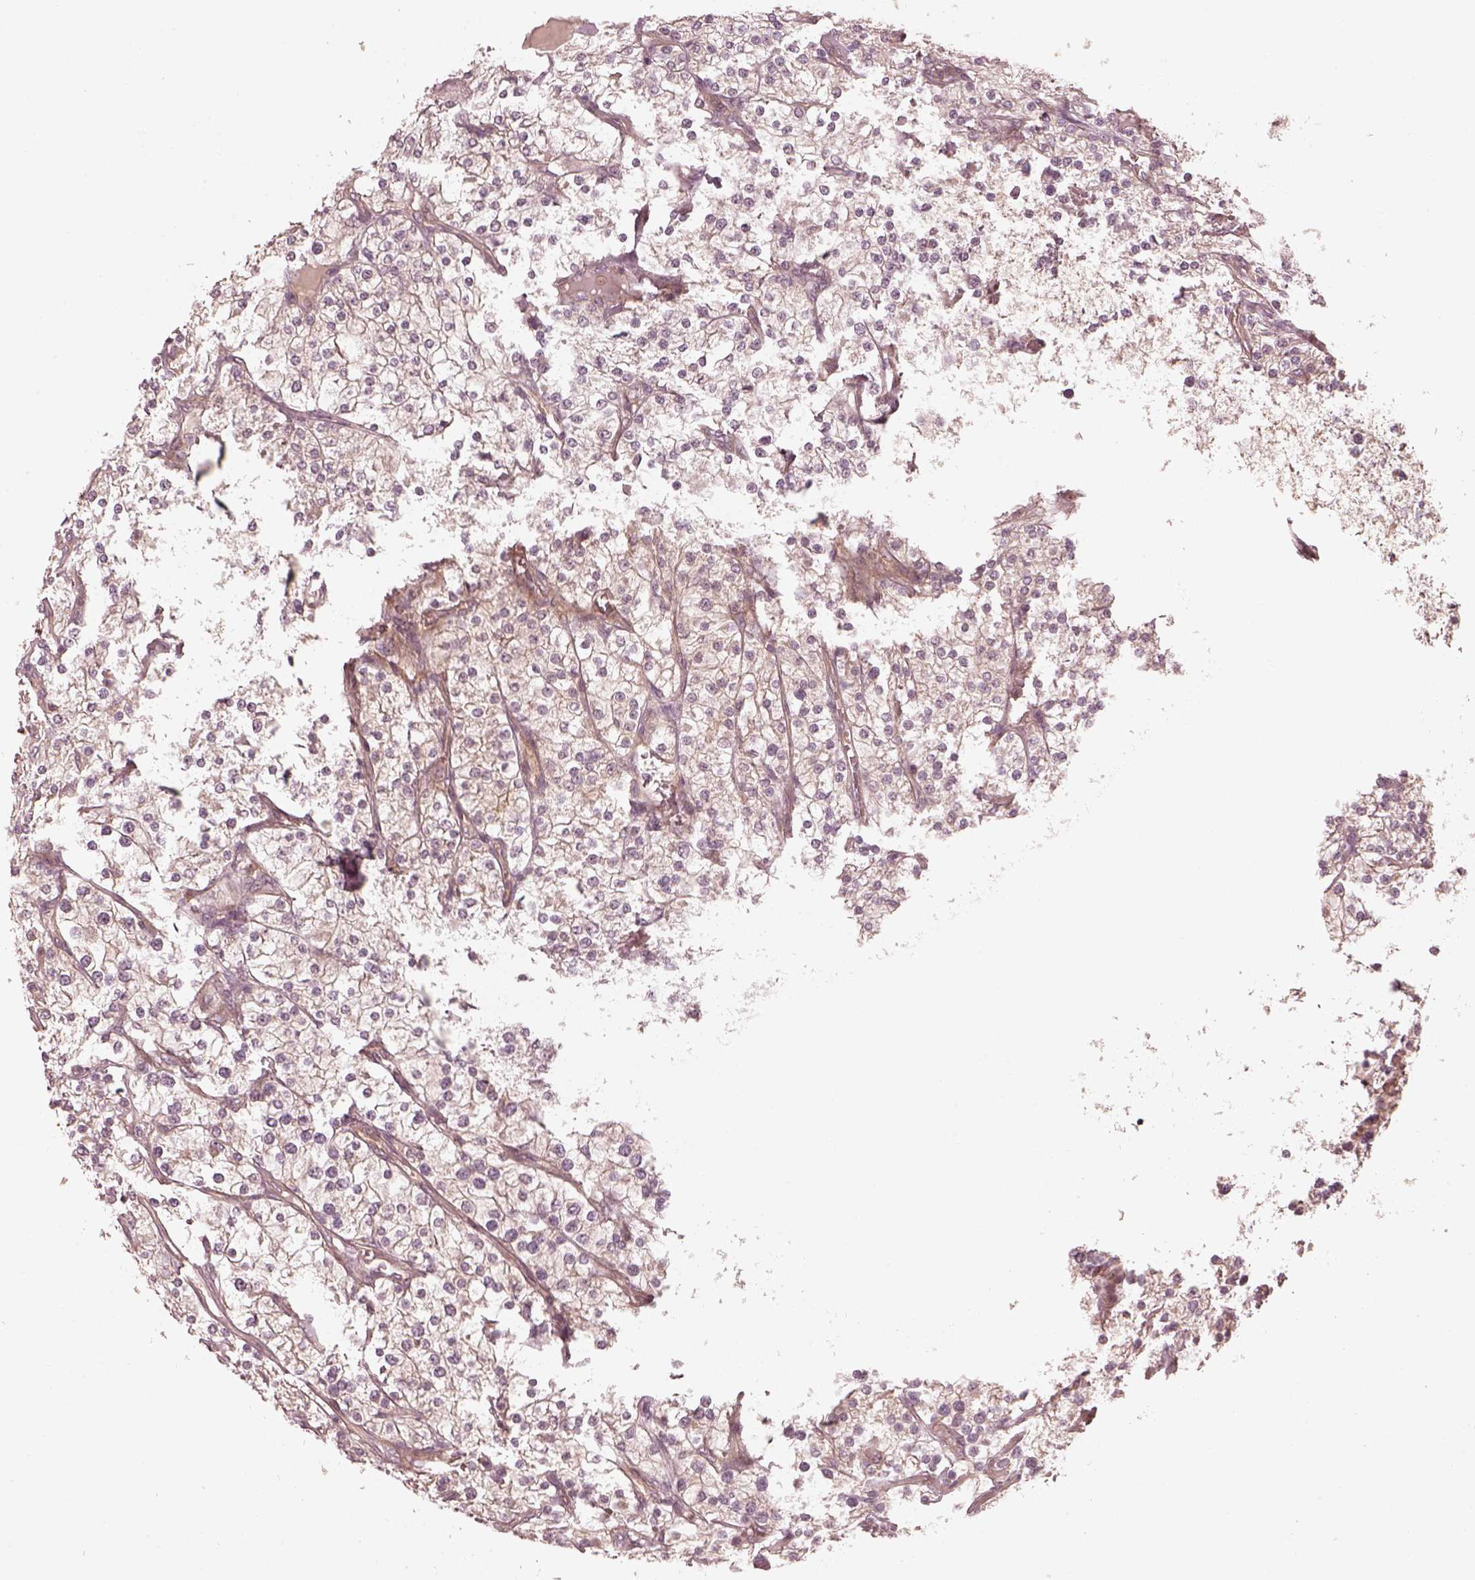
{"staining": {"intensity": "negative", "quantity": "none", "location": "none"}, "tissue": "renal cancer", "cell_type": "Tumor cells", "image_type": "cancer", "snomed": [{"axis": "morphology", "description": "Adenocarcinoma, NOS"}, {"axis": "topography", "description": "Kidney"}], "caption": "Photomicrograph shows no significant protein staining in tumor cells of renal cancer.", "gene": "FAM107B", "patient": {"sex": "male", "age": 80}}